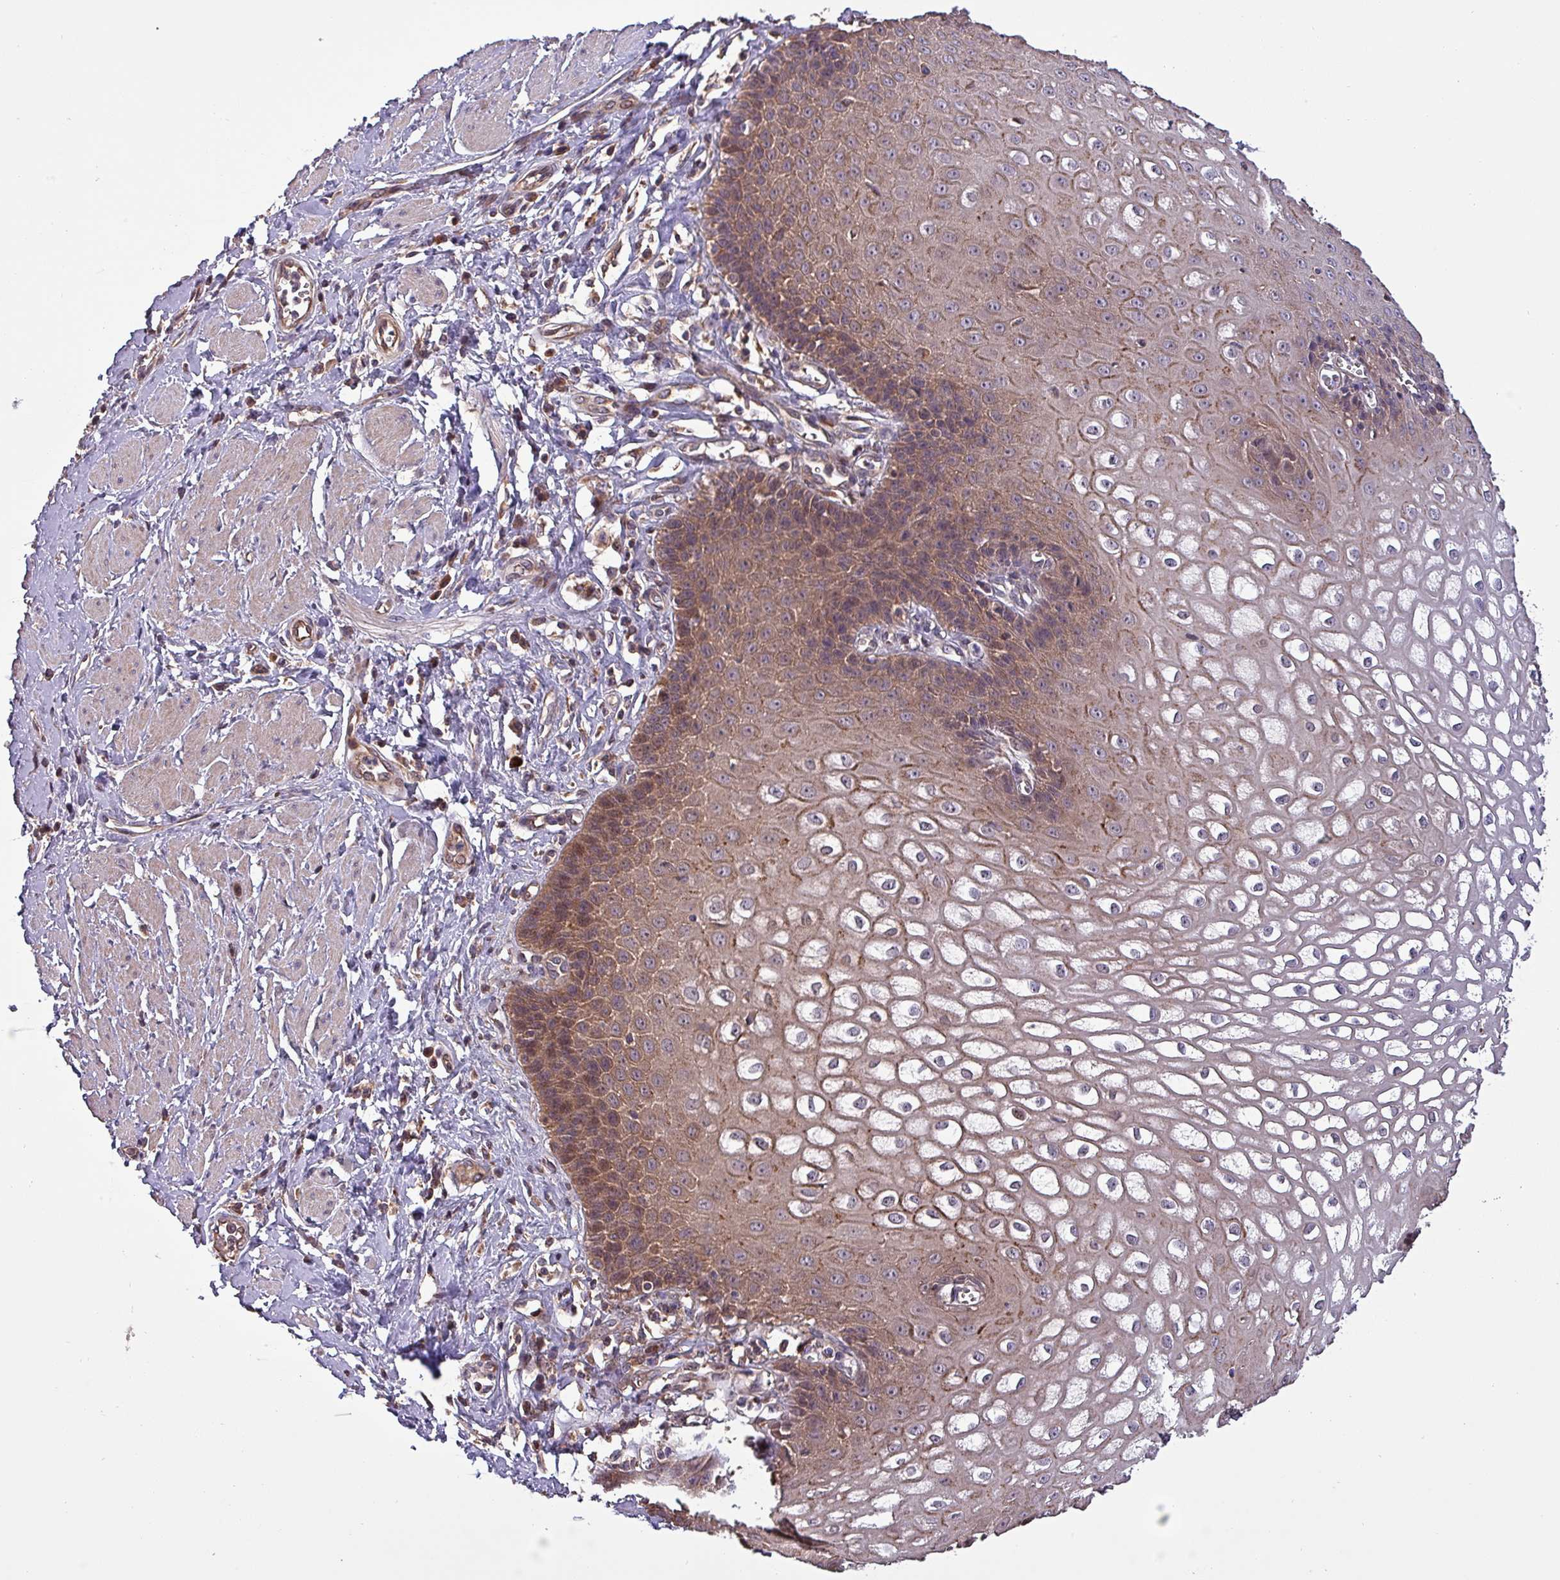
{"staining": {"intensity": "moderate", "quantity": ">75%", "location": "cytoplasmic/membranous"}, "tissue": "esophagus", "cell_type": "Squamous epithelial cells", "image_type": "normal", "snomed": [{"axis": "morphology", "description": "Normal tissue, NOS"}, {"axis": "topography", "description": "Esophagus"}], "caption": "Esophagus stained for a protein shows moderate cytoplasmic/membranous positivity in squamous epithelial cells. (DAB IHC, brown staining for protein, blue staining for nuclei).", "gene": "PAFAH1B2", "patient": {"sex": "male", "age": 67}}